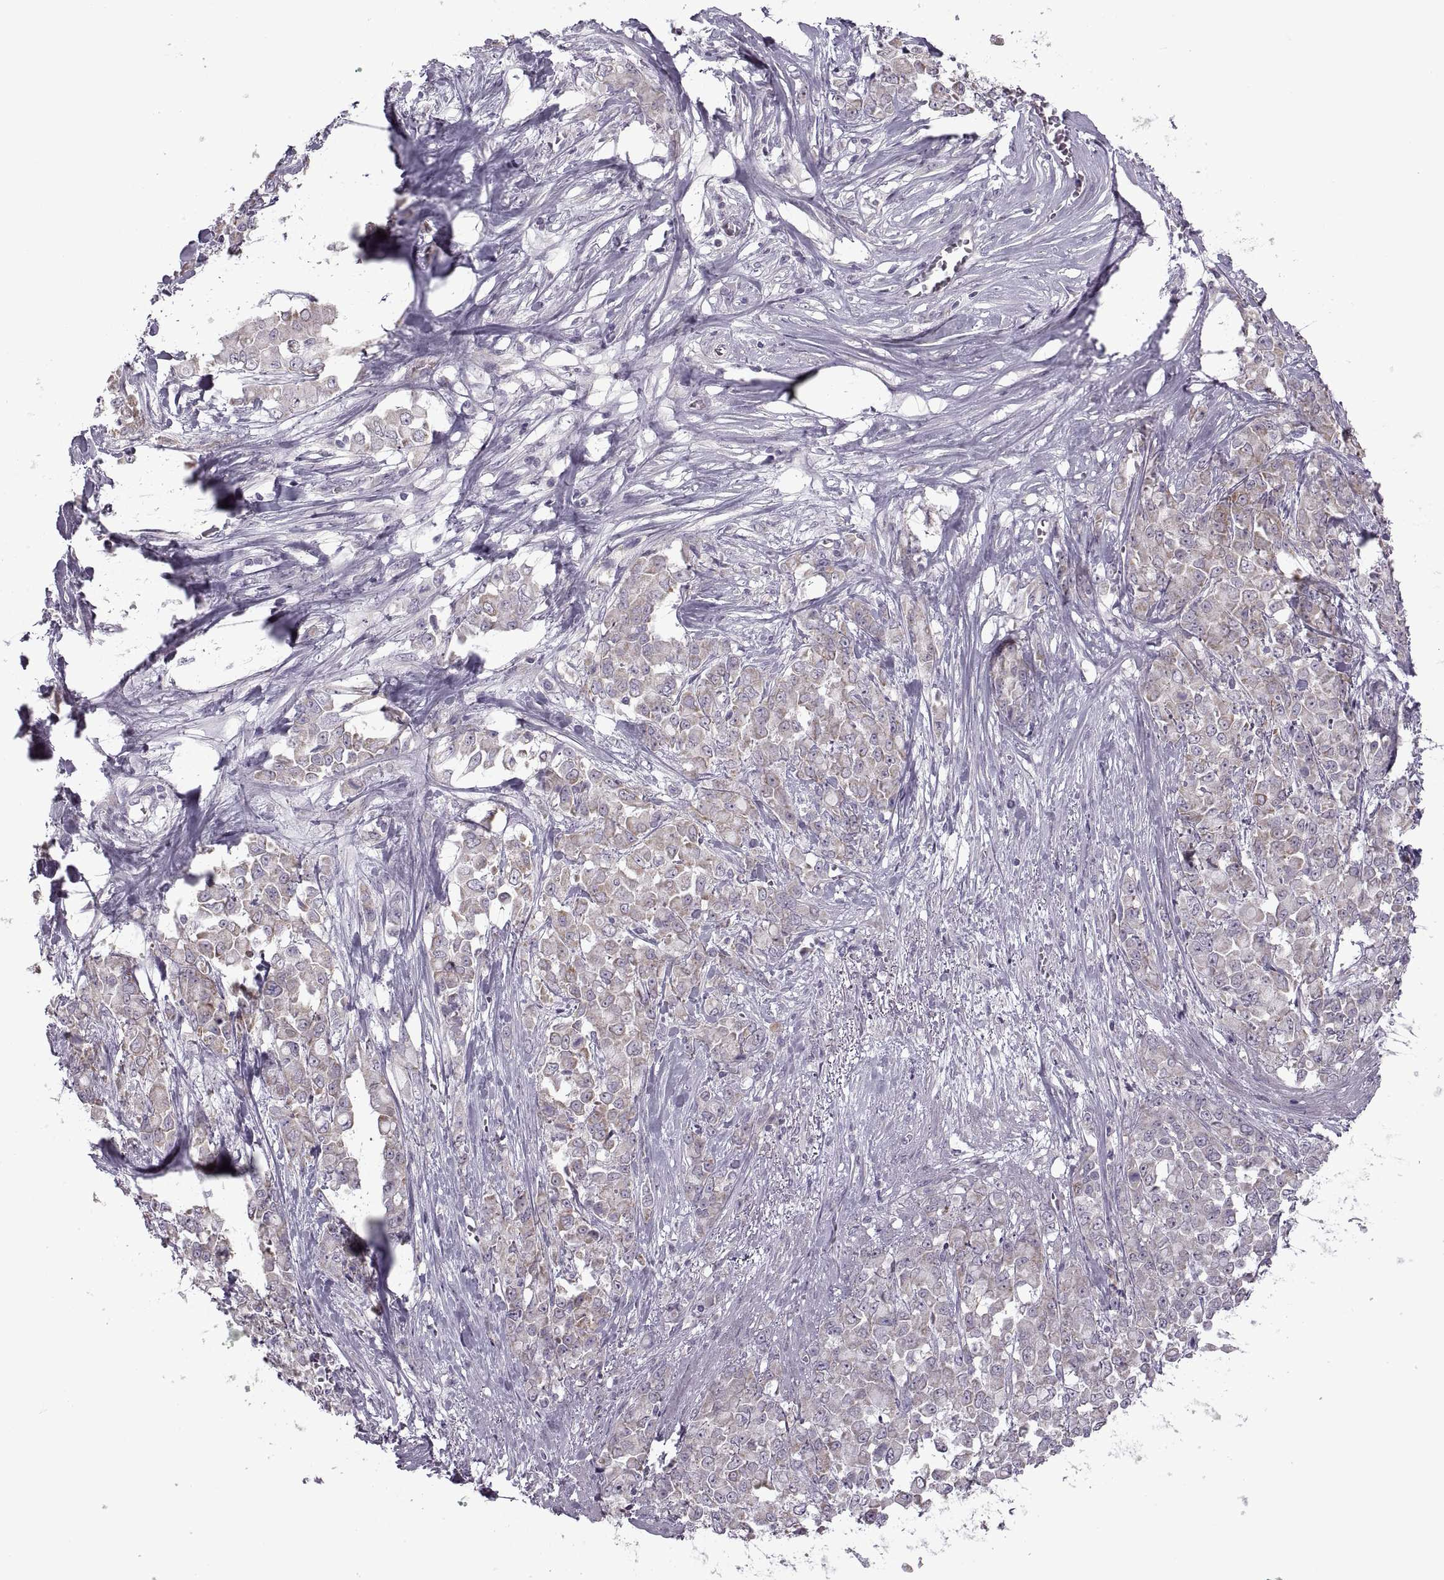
{"staining": {"intensity": "weak", "quantity": "25%-75%", "location": "cytoplasmic/membranous"}, "tissue": "stomach cancer", "cell_type": "Tumor cells", "image_type": "cancer", "snomed": [{"axis": "morphology", "description": "Adenocarcinoma, NOS"}, {"axis": "topography", "description": "Stomach"}], "caption": "Stomach cancer stained with DAB (3,3'-diaminobenzidine) immunohistochemistry (IHC) exhibits low levels of weak cytoplasmic/membranous positivity in approximately 25%-75% of tumor cells.", "gene": "RIPK4", "patient": {"sex": "female", "age": 76}}